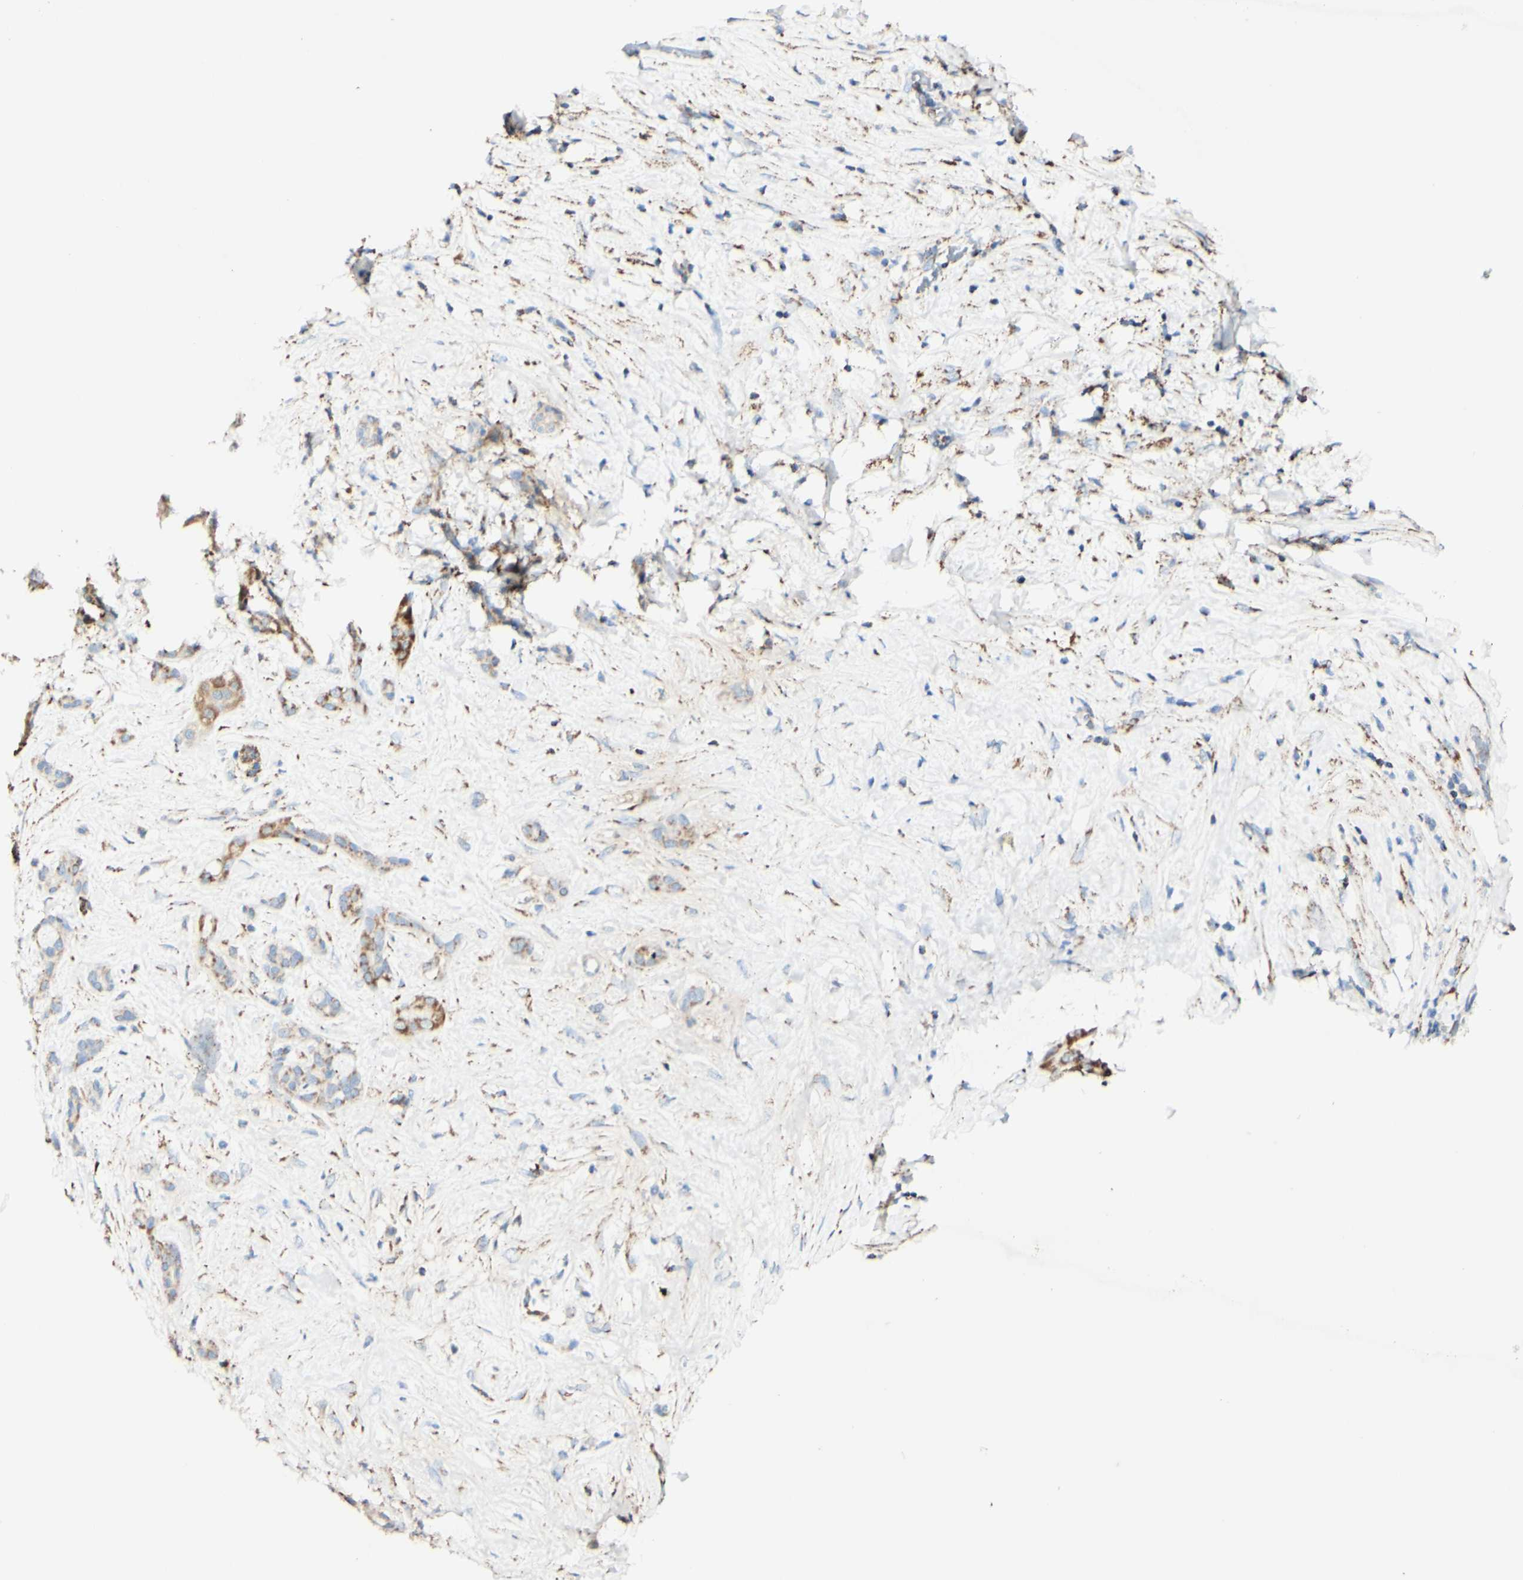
{"staining": {"intensity": "weak", "quantity": ">75%", "location": "cytoplasmic/membranous"}, "tissue": "pancreatic cancer", "cell_type": "Tumor cells", "image_type": "cancer", "snomed": [{"axis": "morphology", "description": "Adenocarcinoma, NOS"}, {"axis": "topography", "description": "Pancreas"}], "caption": "This histopathology image demonstrates immunohistochemistry (IHC) staining of human pancreatic adenocarcinoma, with low weak cytoplasmic/membranous positivity in about >75% of tumor cells.", "gene": "OXCT1", "patient": {"sex": "male", "age": 41}}